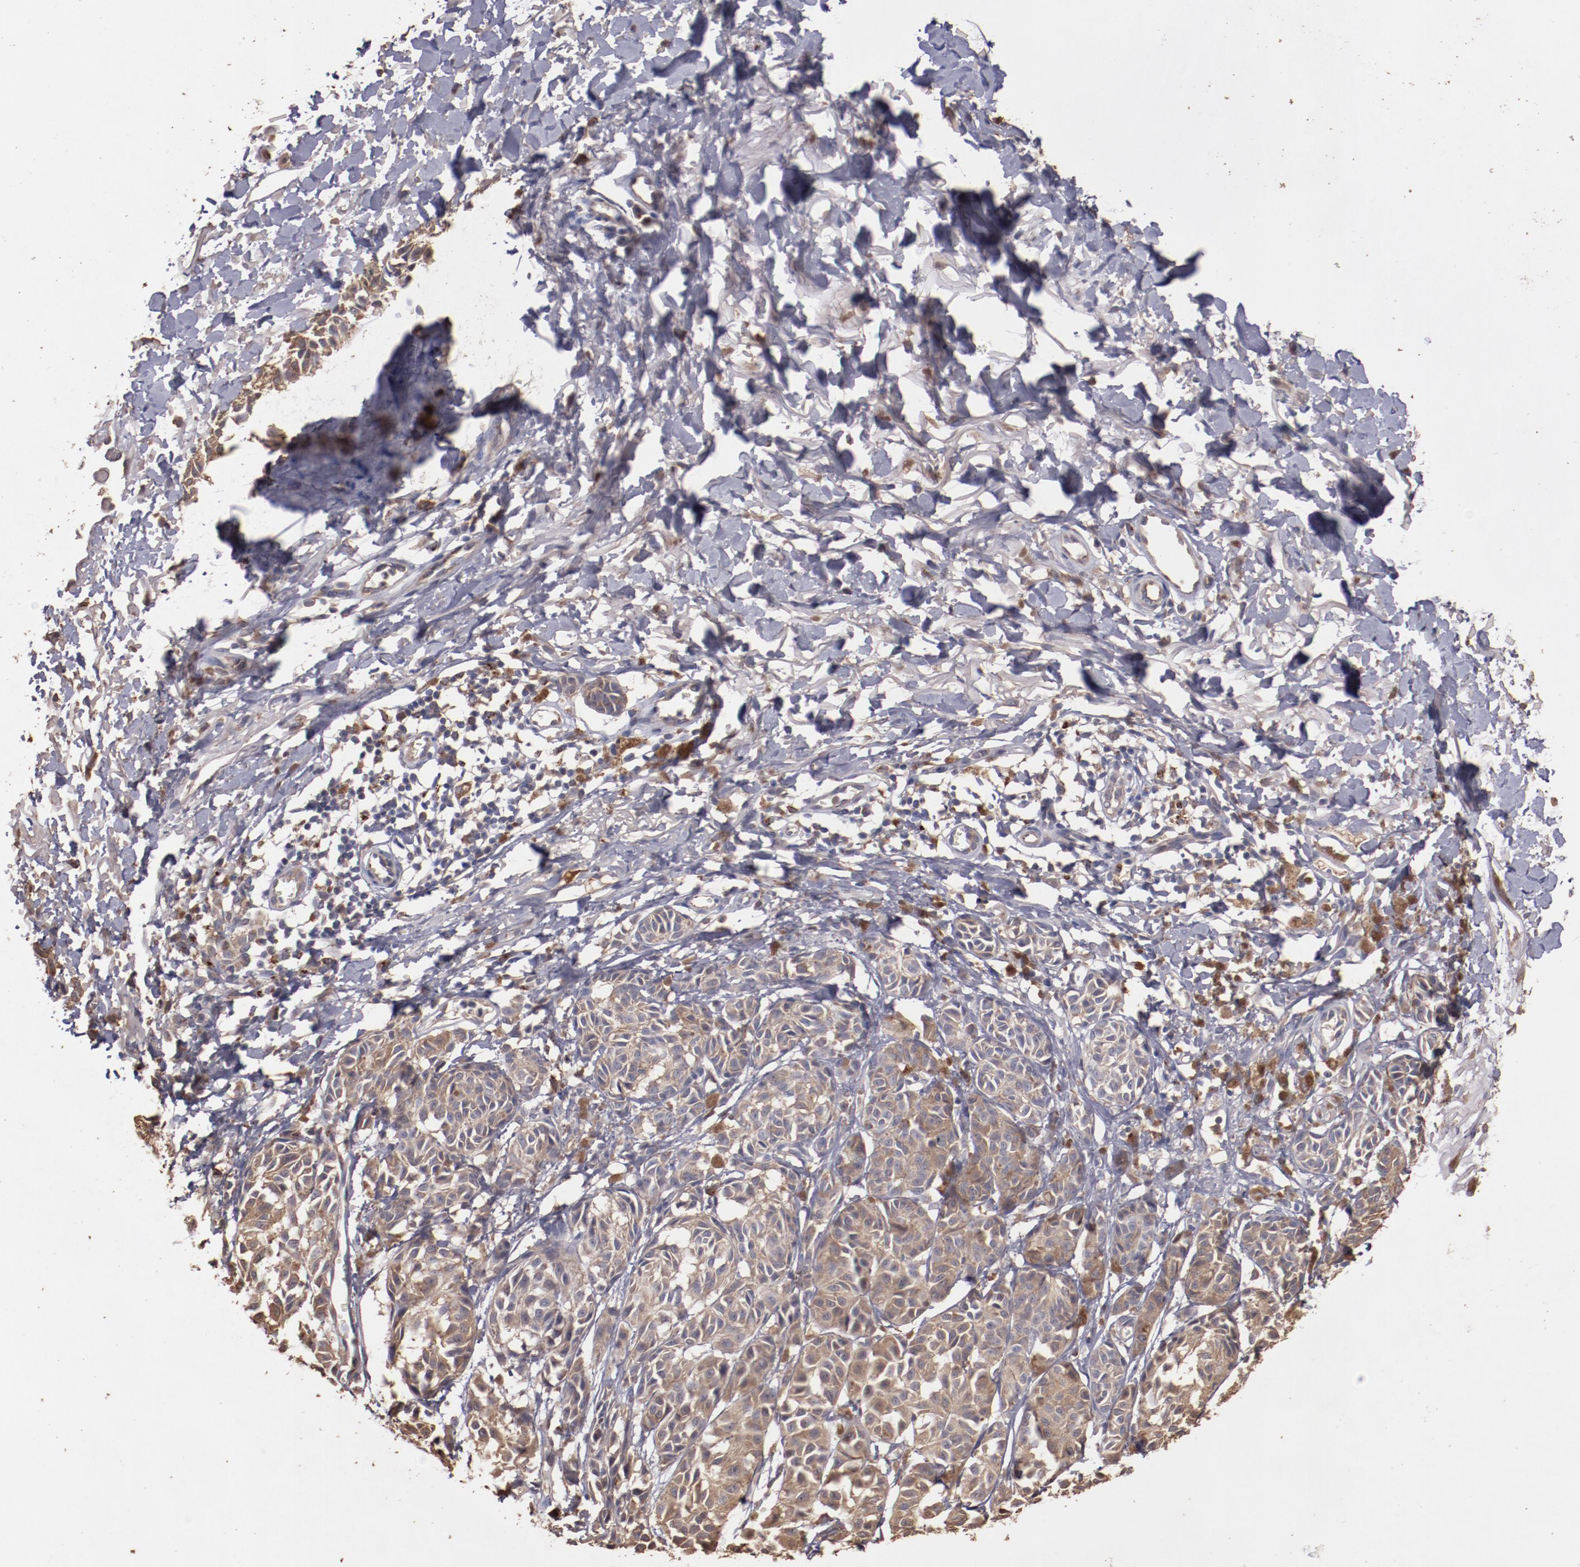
{"staining": {"intensity": "weak", "quantity": ">75%", "location": "cytoplasmic/membranous"}, "tissue": "melanoma", "cell_type": "Tumor cells", "image_type": "cancer", "snomed": [{"axis": "morphology", "description": "Malignant melanoma, NOS"}, {"axis": "topography", "description": "Skin"}], "caption": "Melanoma stained with a protein marker demonstrates weak staining in tumor cells.", "gene": "SRRD", "patient": {"sex": "male", "age": 76}}